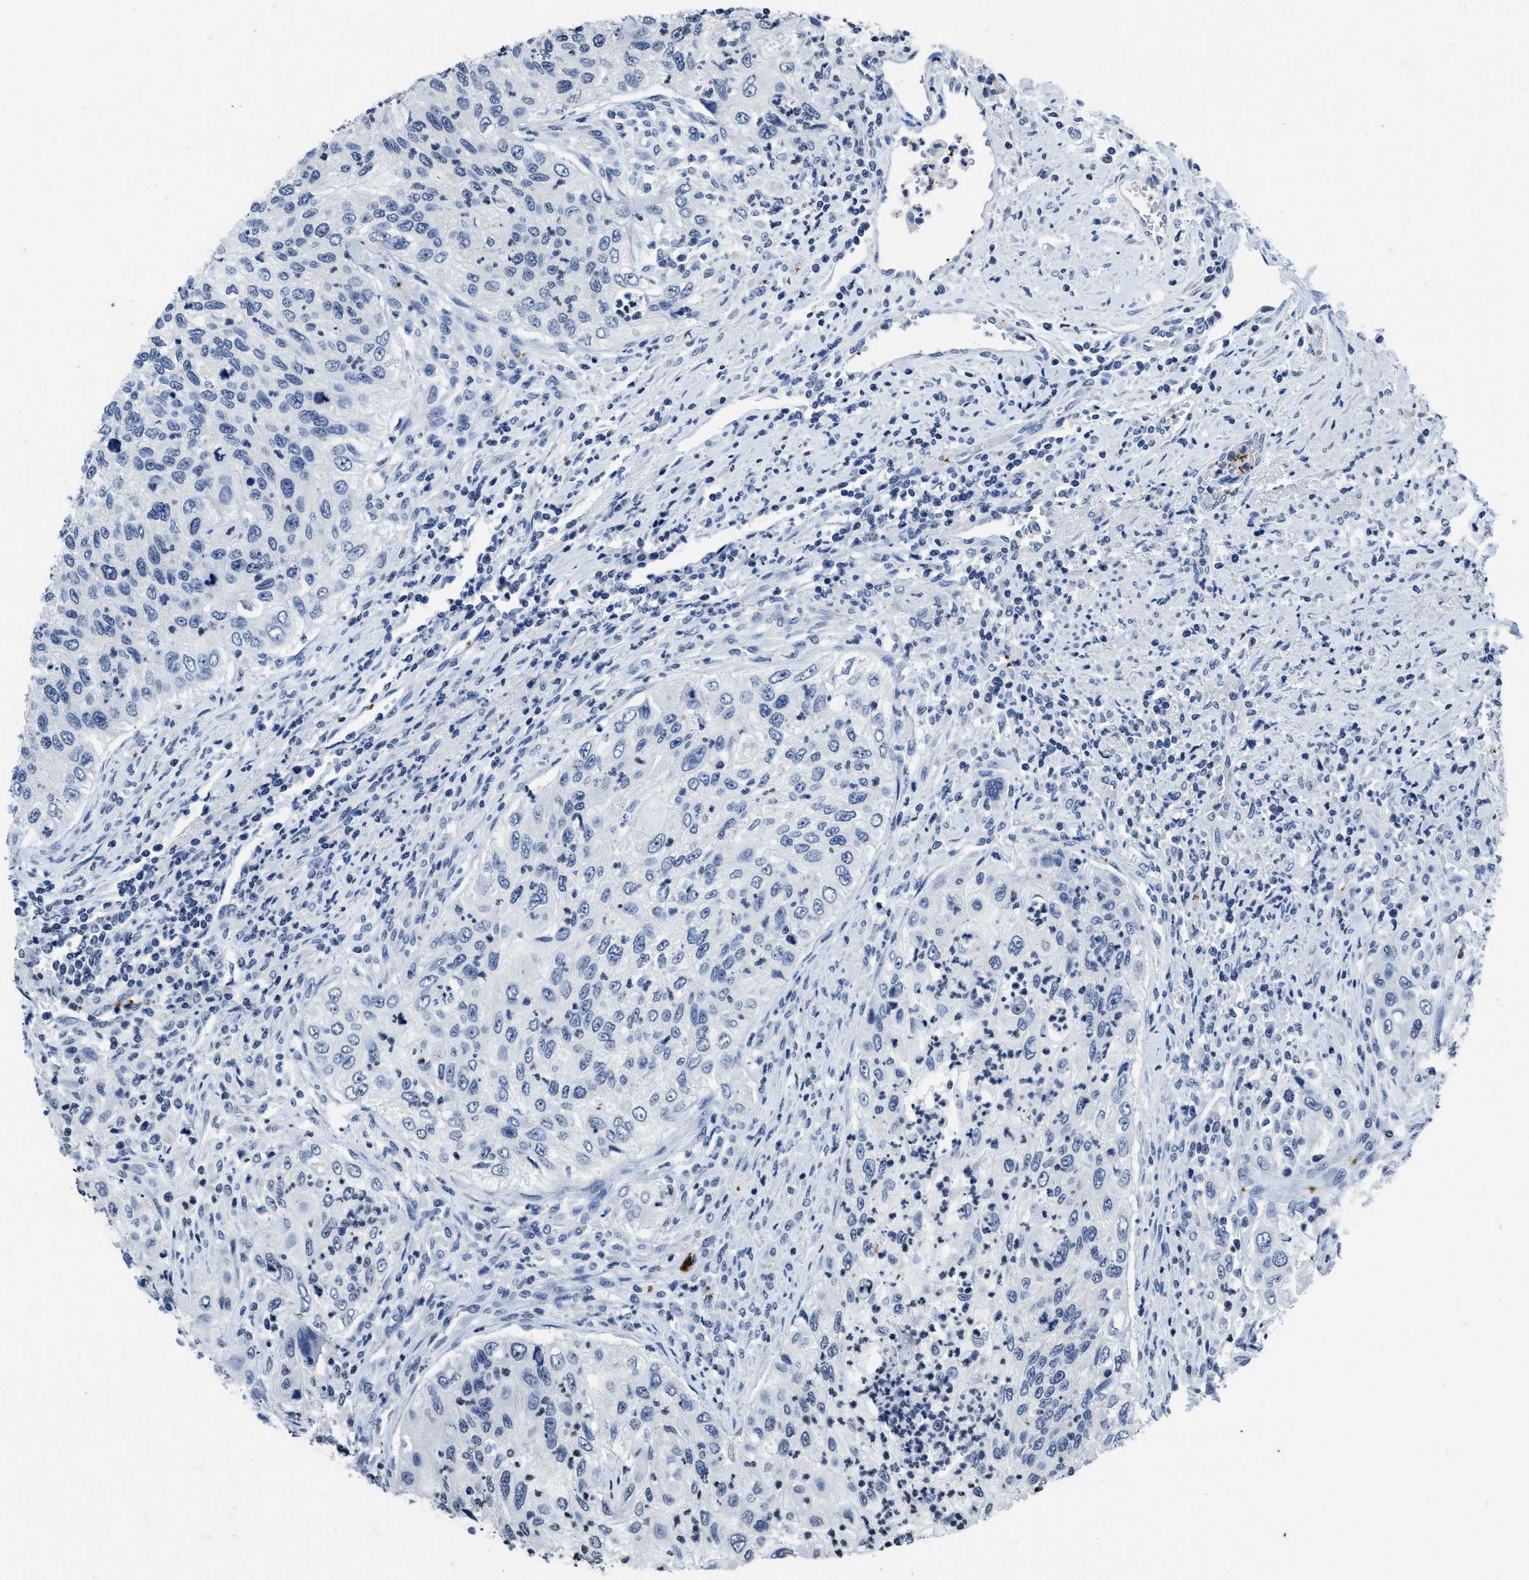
{"staining": {"intensity": "negative", "quantity": "none", "location": "none"}, "tissue": "urothelial cancer", "cell_type": "Tumor cells", "image_type": "cancer", "snomed": [{"axis": "morphology", "description": "Urothelial carcinoma, High grade"}, {"axis": "topography", "description": "Urinary bladder"}], "caption": "This micrograph is of urothelial cancer stained with immunohistochemistry (IHC) to label a protein in brown with the nuclei are counter-stained blue. There is no expression in tumor cells.", "gene": "ITGA2B", "patient": {"sex": "female", "age": 60}}